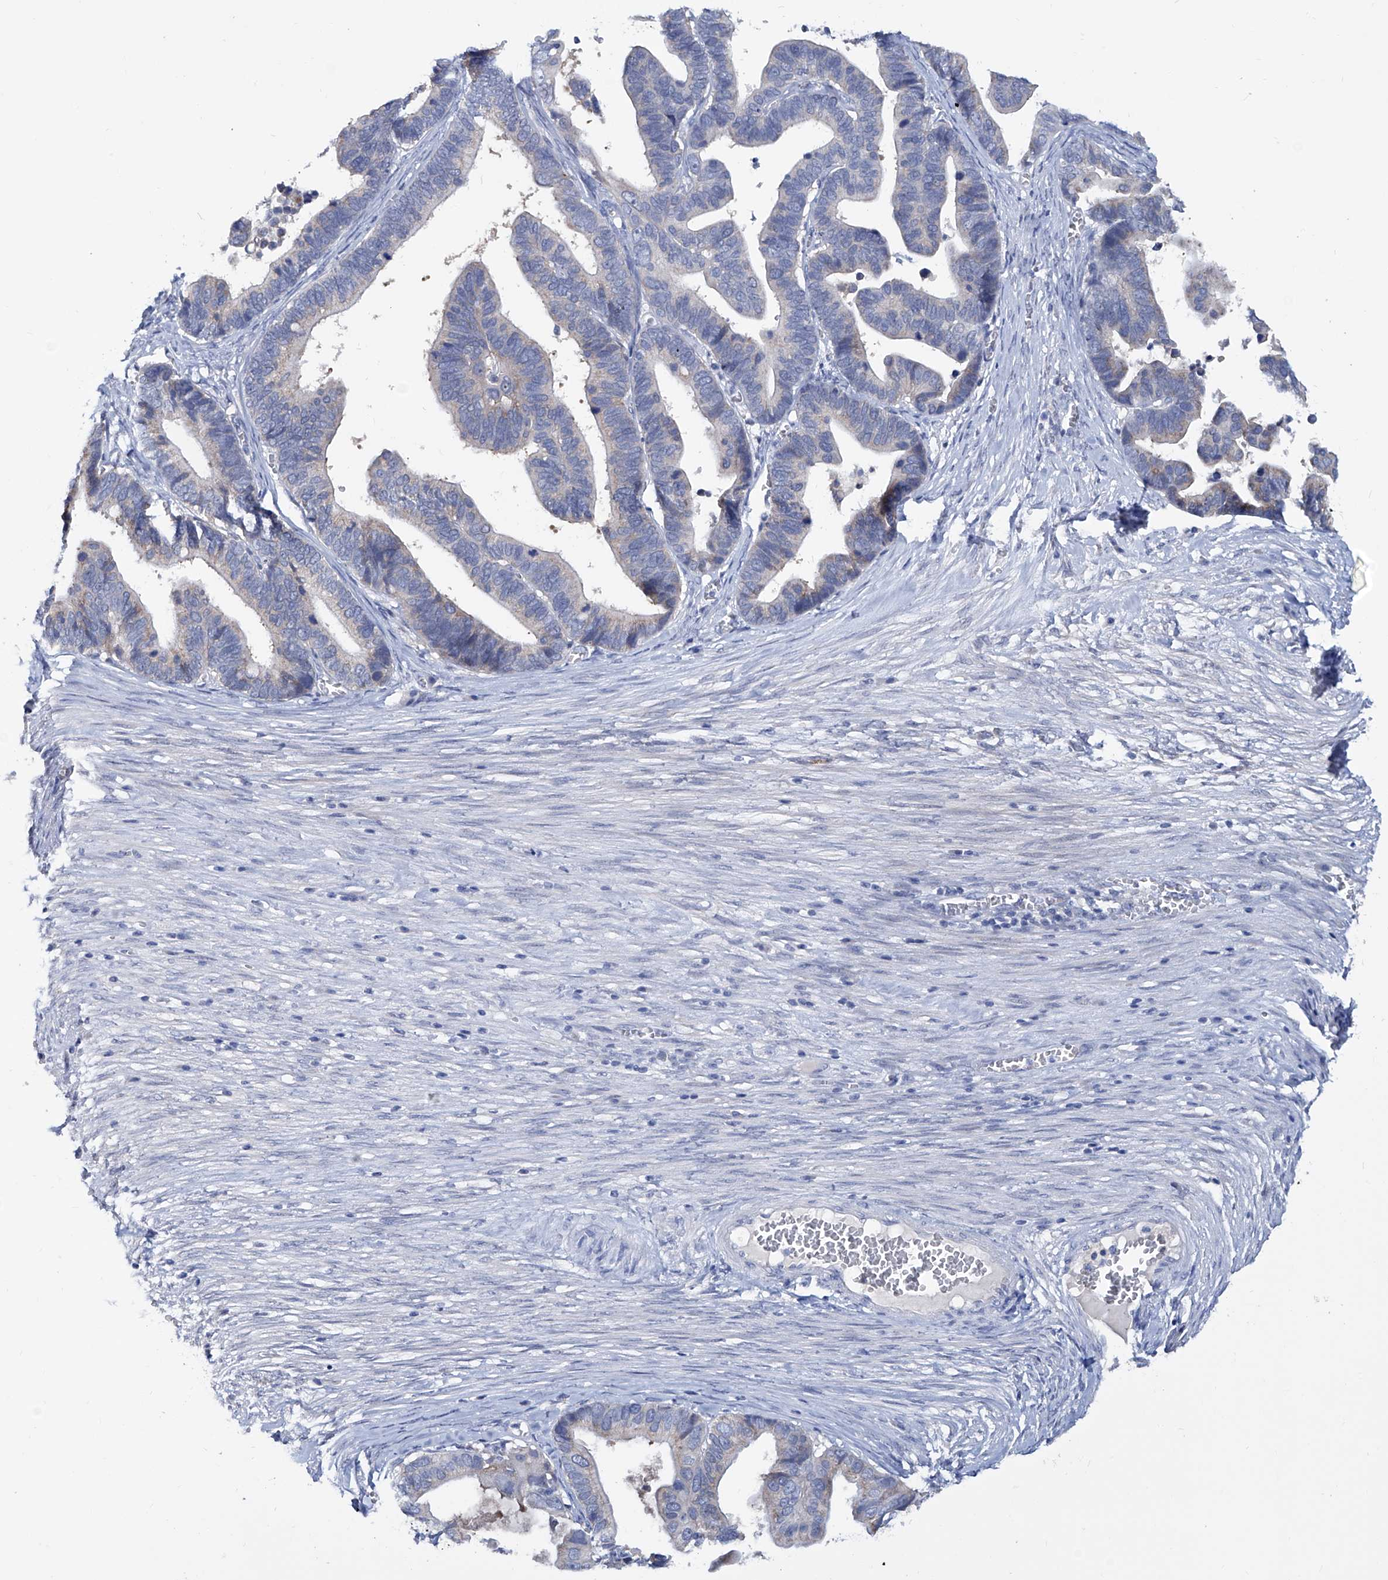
{"staining": {"intensity": "weak", "quantity": "<25%", "location": "cytoplasmic/membranous"}, "tissue": "ovarian cancer", "cell_type": "Tumor cells", "image_type": "cancer", "snomed": [{"axis": "morphology", "description": "Cystadenocarcinoma, serous, NOS"}, {"axis": "topography", "description": "Ovary"}], "caption": "The immunohistochemistry (IHC) image has no significant expression in tumor cells of ovarian cancer (serous cystadenocarcinoma) tissue.", "gene": "KLHL17", "patient": {"sex": "female", "age": 56}}